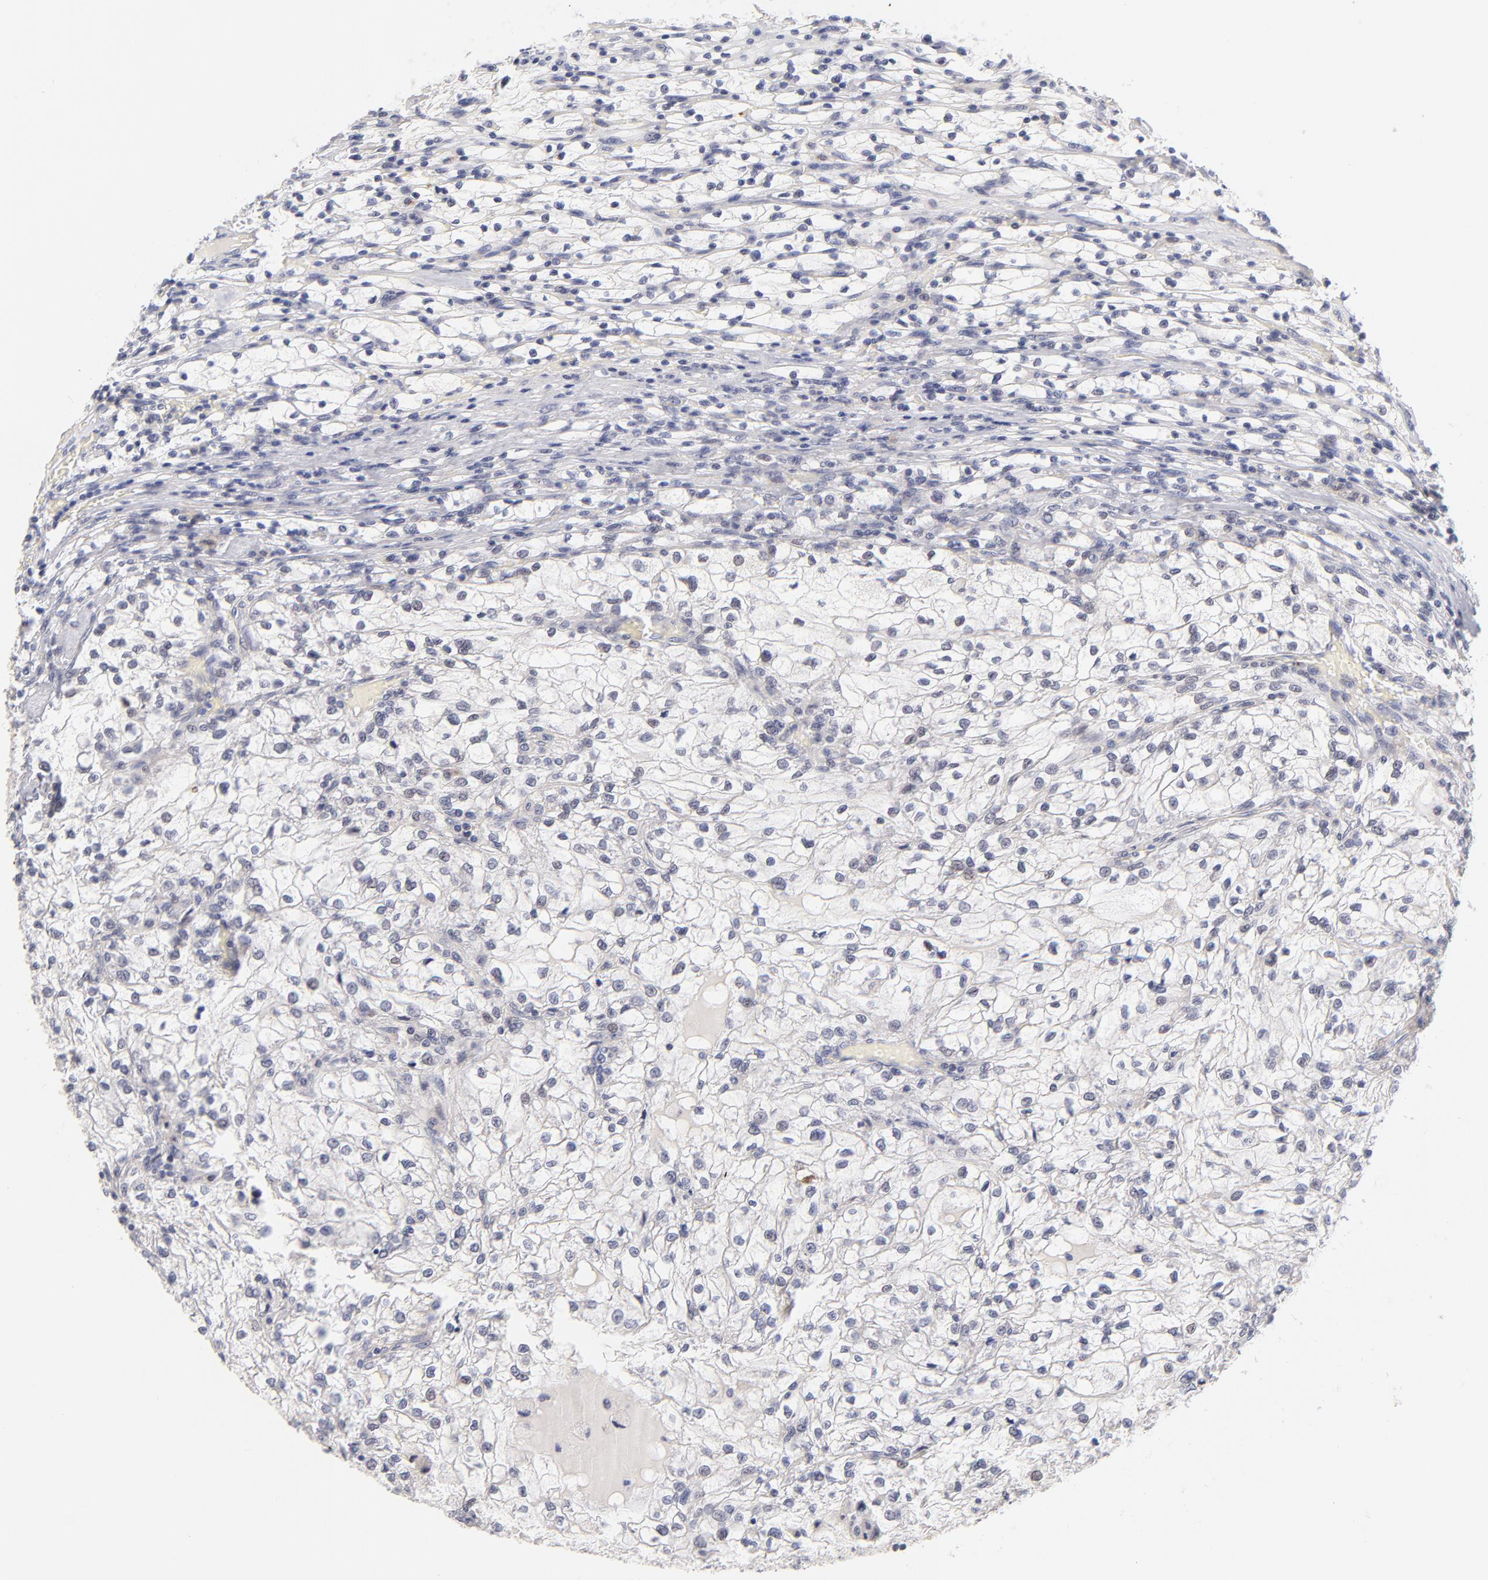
{"staining": {"intensity": "negative", "quantity": "none", "location": "none"}, "tissue": "renal cancer", "cell_type": "Tumor cells", "image_type": "cancer", "snomed": [{"axis": "morphology", "description": "Adenocarcinoma, NOS"}, {"axis": "topography", "description": "Kidney"}], "caption": "Tumor cells show no significant protein staining in adenocarcinoma (renal). (DAB (3,3'-diaminobenzidine) immunohistochemistry with hematoxylin counter stain).", "gene": "PARP1", "patient": {"sex": "female", "age": 83}}